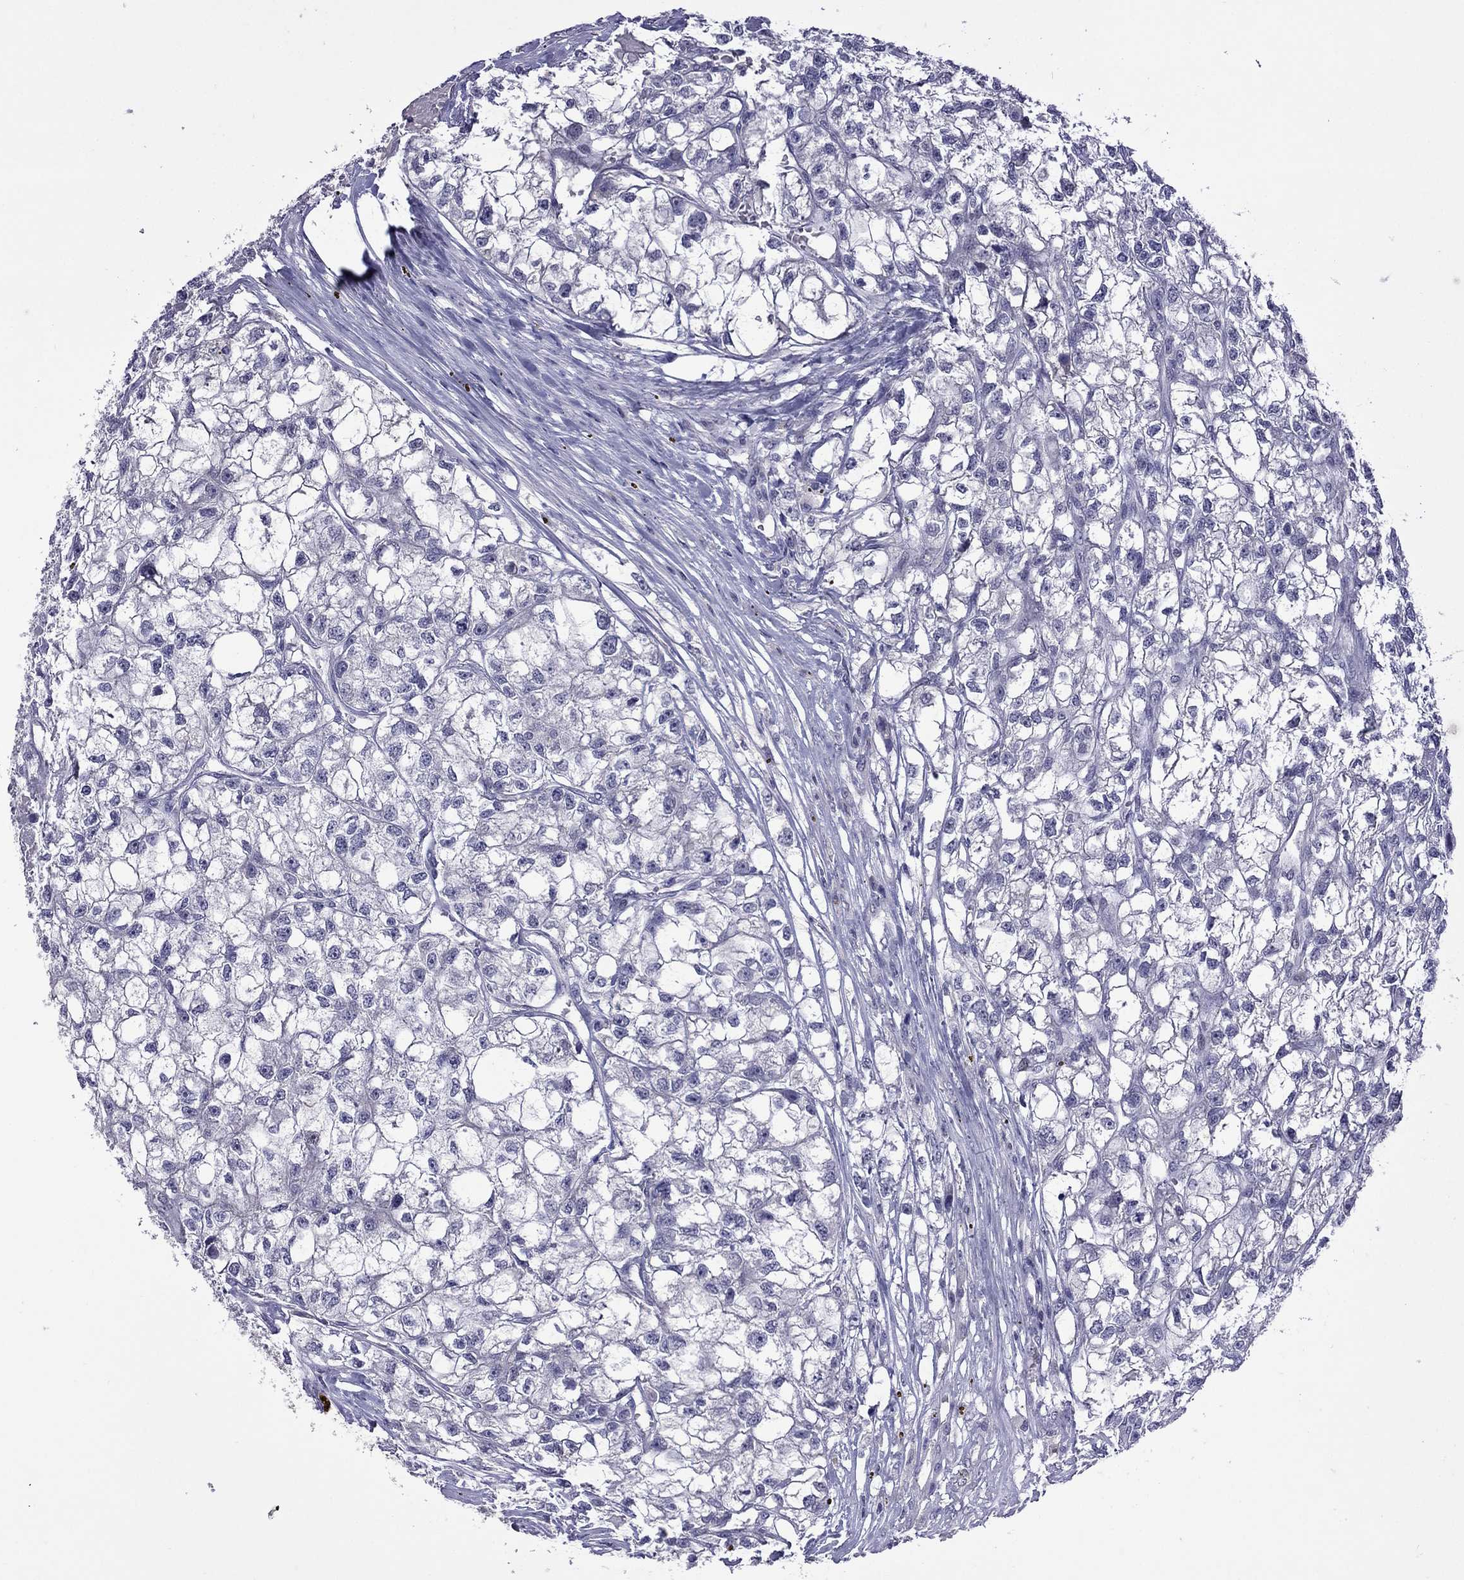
{"staining": {"intensity": "negative", "quantity": "none", "location": "none"}, "tissue": "renal cancer", "cell_type": "Tumor cells", "image_type": "cancer", "snomed": [{"axis": "morphology", "description": "Adenocarcinoma, NOS"}, {"axis": "topography", "description": "Kidney"}], "caption": "DAB immunohistochemical staining of human renal cancer reveals no significant staining in tumor cells.", "gene": "STAR", "patient": {"sex": "male", "age": 56}}